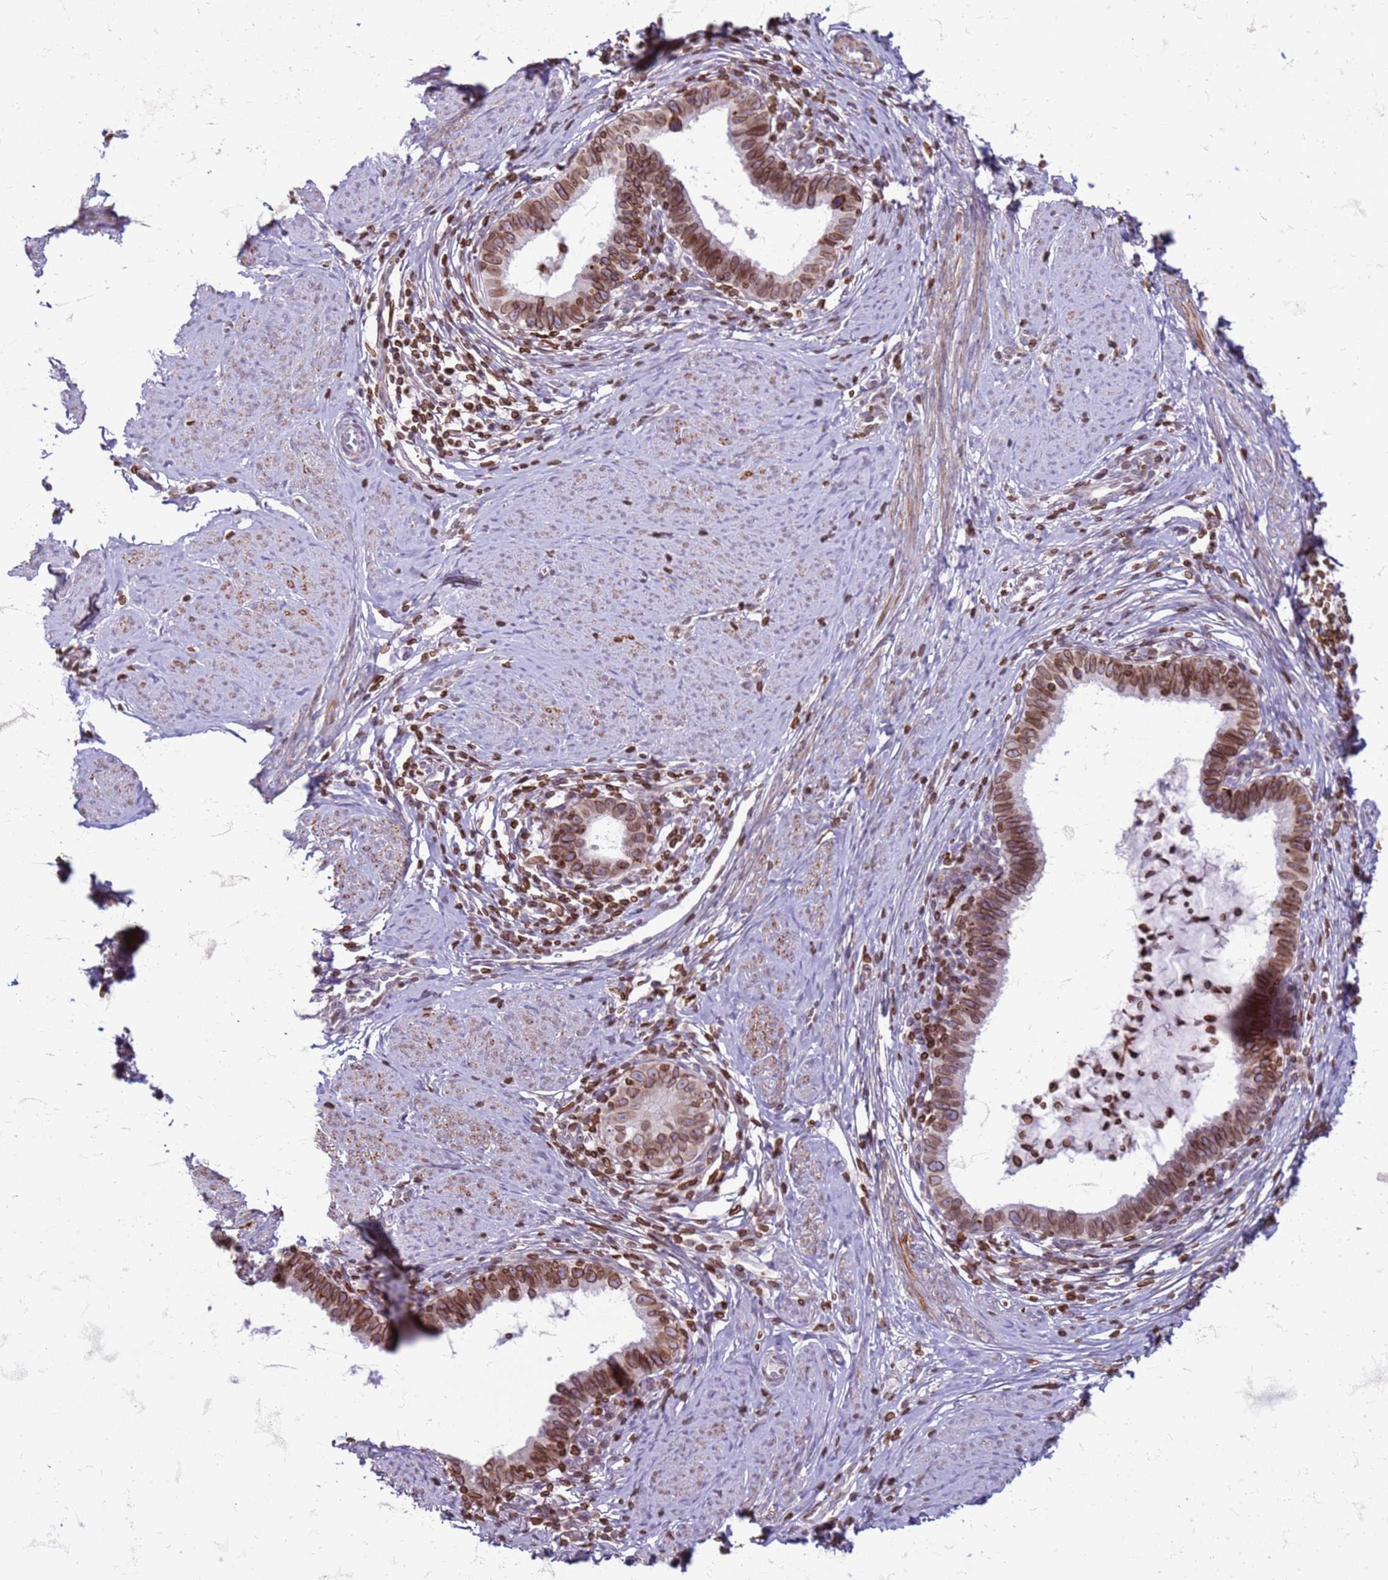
{"staining": {"intensity": "moderate", "quantity": ">75%", "location": "cytoplasmic/membranous,nuclear"}, "tissue": "cervical cancer", "cell_type": "Tumor cells", "image_type": "cancer", "snomed": [{"axis": "morphology", "description": "Adenocarcinoma, NOS"}, {"axis": "topography", "description": "Cervix"}], "caption": "Immunohistochemical staining of cervical cancer reveals medium levels of moderate cytoplasmic/membranous and nuclear protein expression in approximately >75% of tumor cells.", "gene": "METTL25B", "patient": {"sex": "female", "age": 36}}